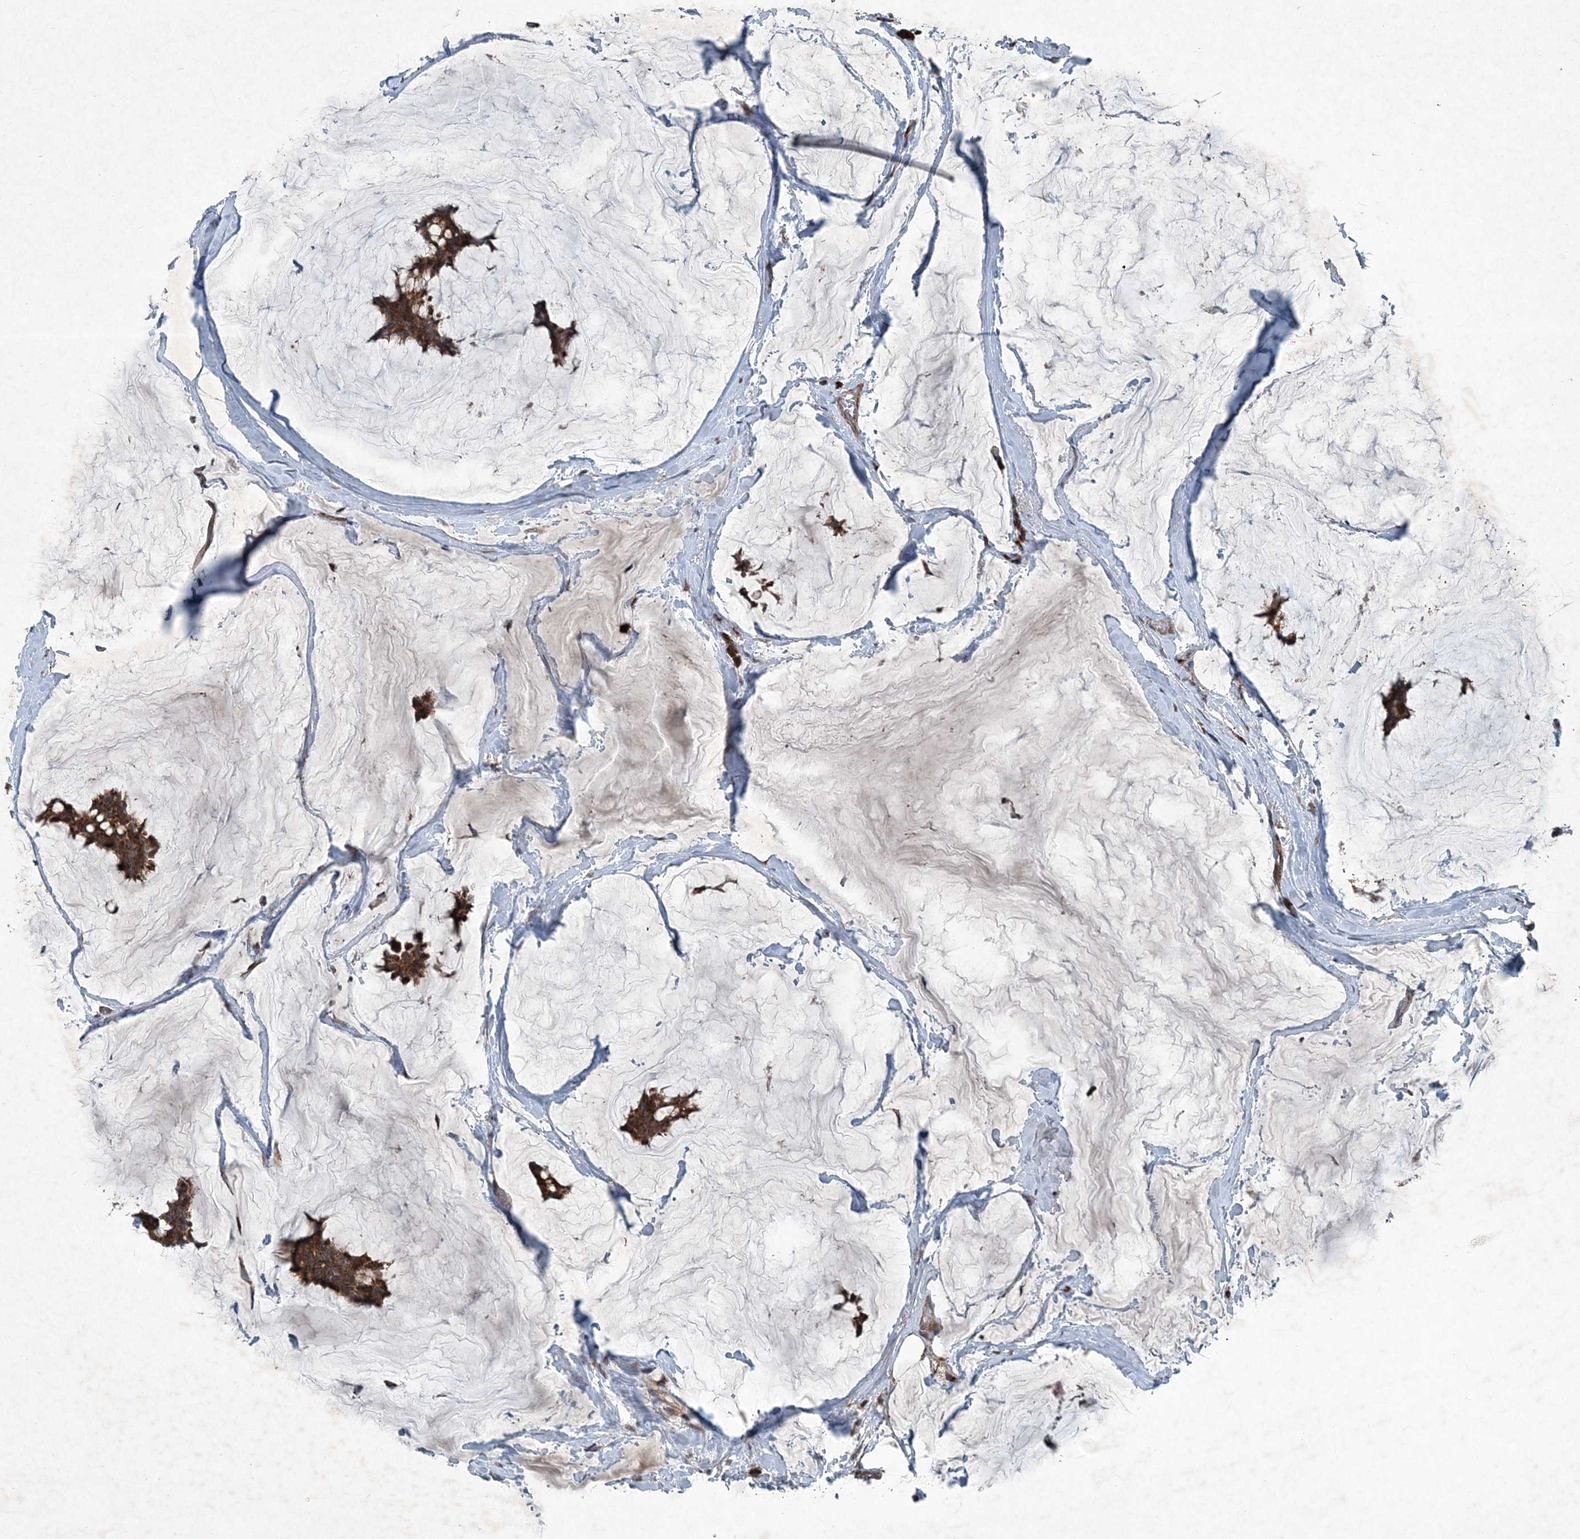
{"staining": {"intensity": "strong", "quantity": ">75%", "location": "cytoplasmic/membranous"}, "tissue": "breast cancer", "cell_type": "Tumor cells", "image_type": "cancer", "snomed": [{"axis": "morphology", "description": "Duct carcinoma"}, {"axis": "topography", "description": "Breast"}], "caption": "Immunohistochemical staining of breast cancer (intraductal carcinoma) exhibits high levels of strong cytoplasmic/membranous positivity in about >75% of tumor cells.", "gene": "NDUFA2", "patient": {"sex": "female", "age": 93}}